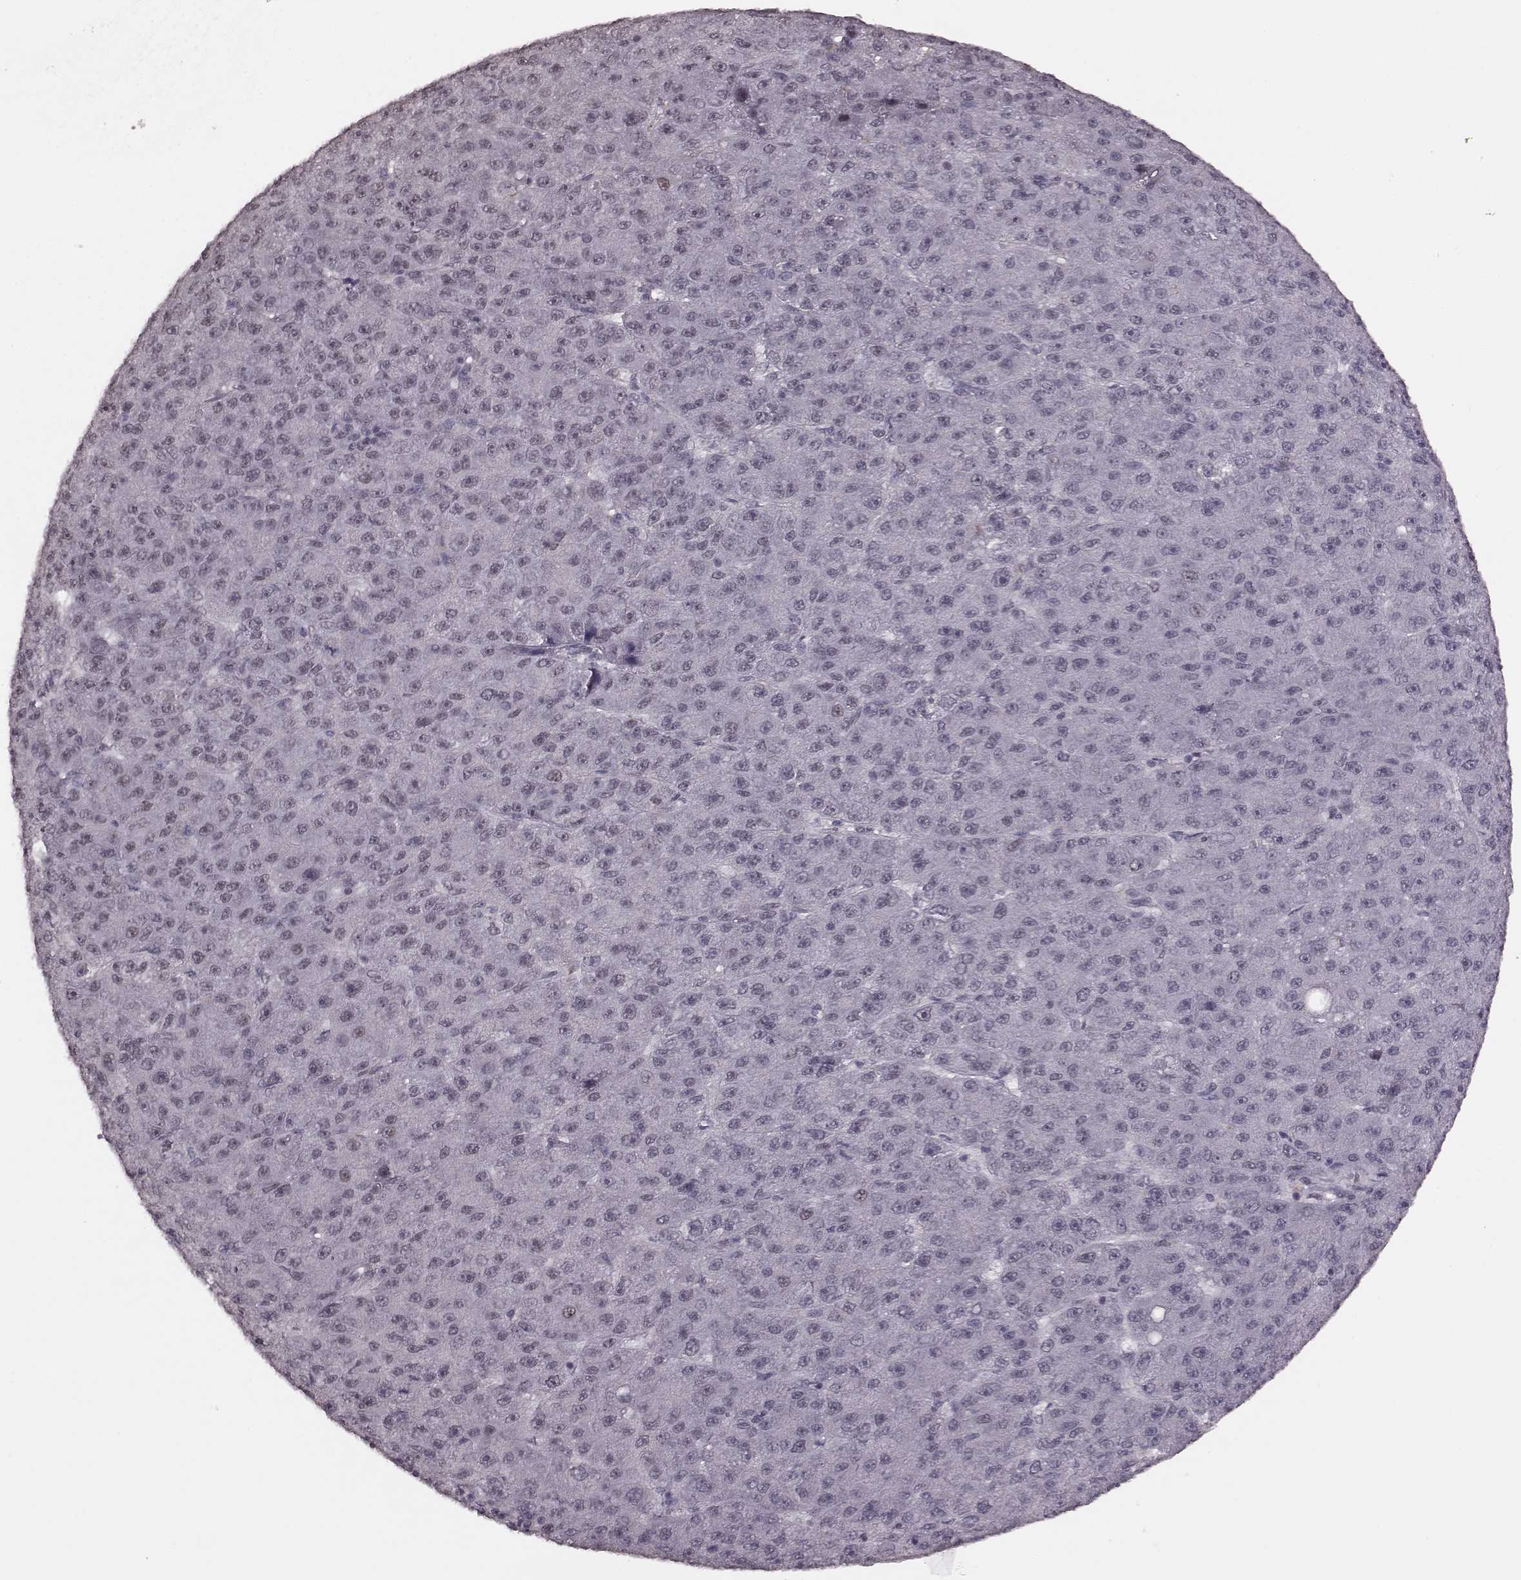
{"staining": {"intensity": "moderate", "quantity": "<25%", "location": "nuclear"}, "tissue": "liver cancer", "cell_type": "Tumor cells", "image_type": "cancer", "snomed": [{"axis": "morphology", "description": "Carcinoma, Hepatocellular, NOS"}, {"axis": "topography", "description": "Liver"}], "caption": "The micrograph shows a brown stain indicating the presence of a protein in the nuclear of tumor cells in liver cancer.", "gene": "NR2C1", "patient": {"sex": "male", "age": 67}}